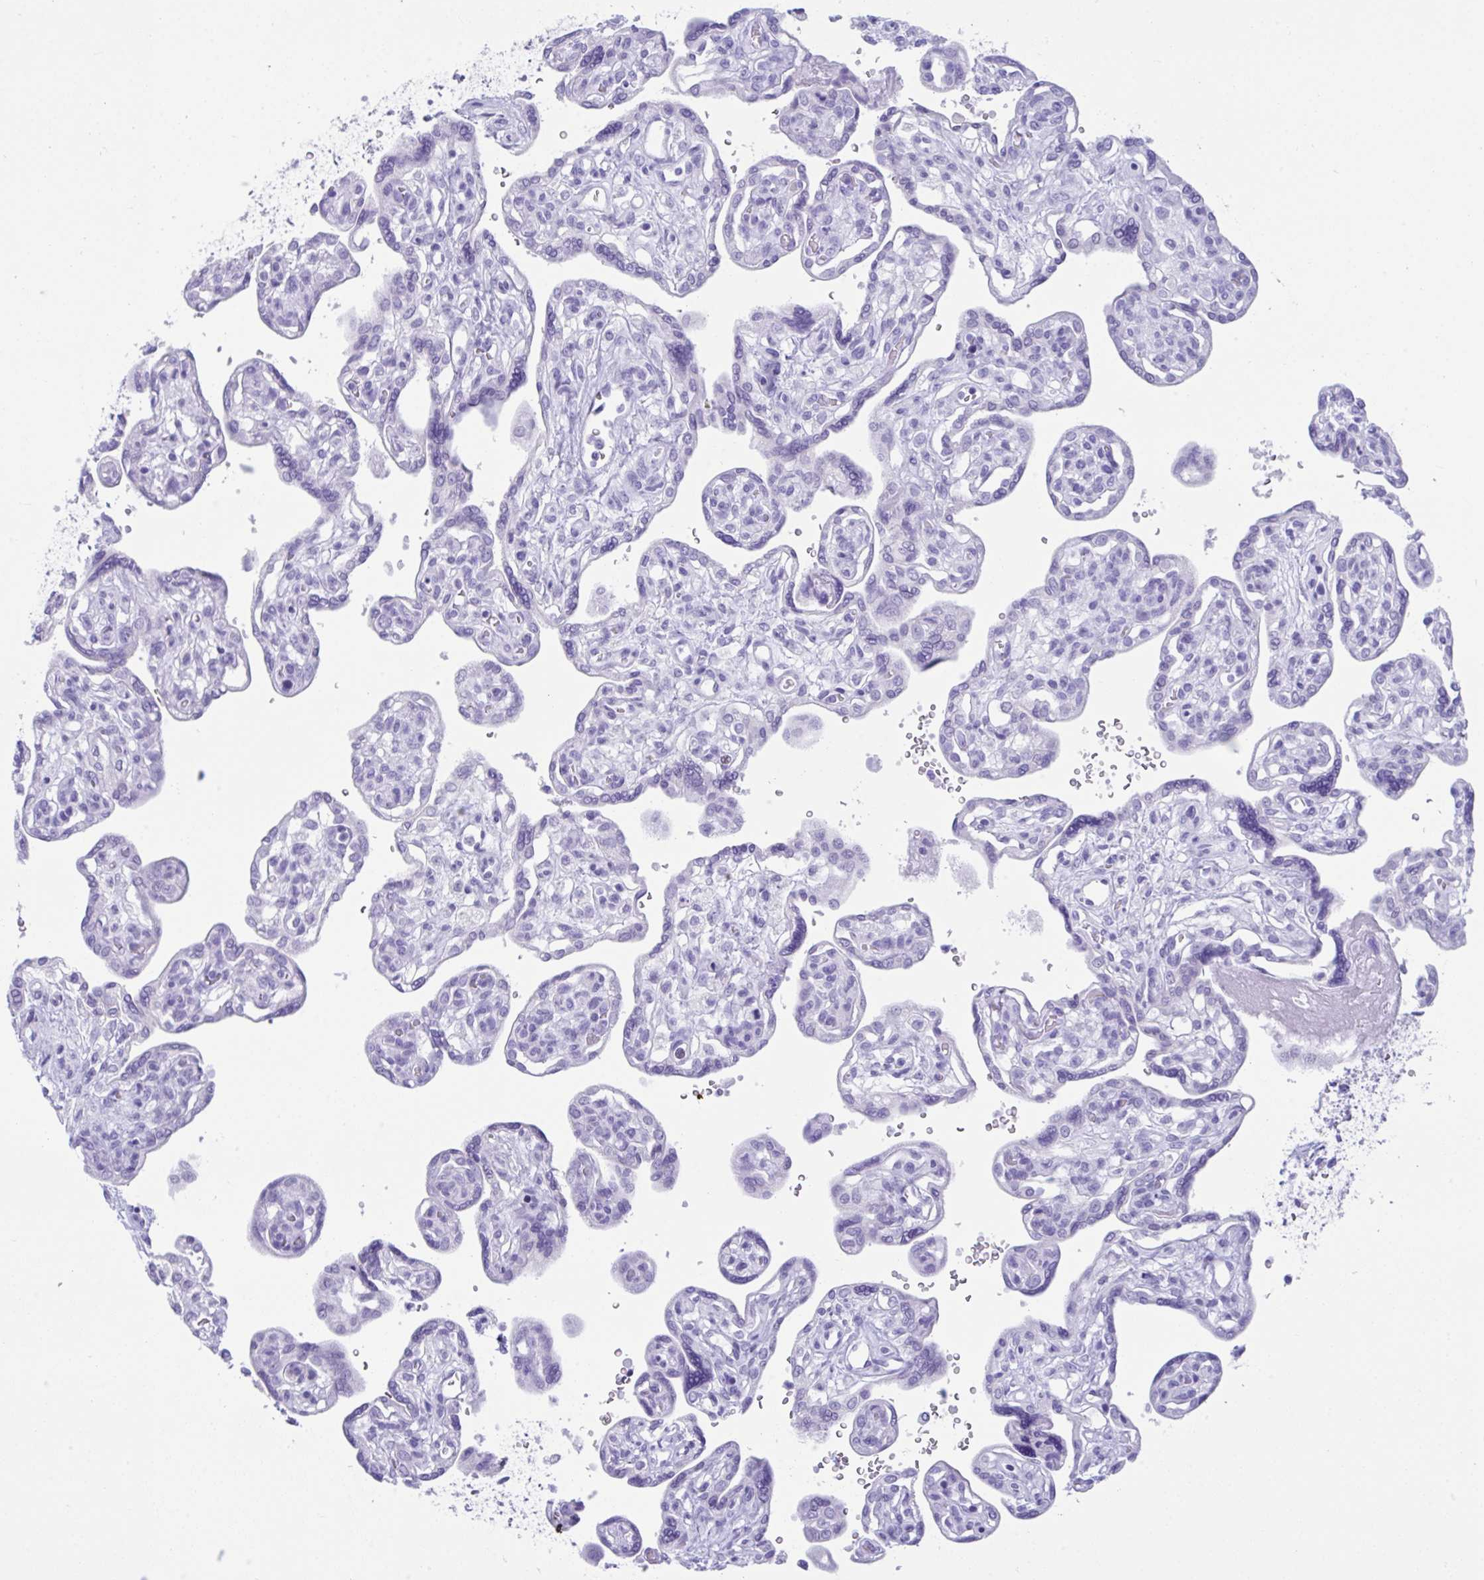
{"staining": {"intensity": "negative", "quantity": "none", "location": "none"}, "tissue": "placenta", "cell_type": "Decidual cells", "image_type": "normal", "snomed": [{"axis": "morphology", "description": "Normal tissue, NOS"}, {"axis": "topography", "description": "Placenta"}], "caption": "Immunohistochemical staining of benign placenta exhibits no significant staining in decidual cells.", "gene": "PSCA", "patient": {"sex": "female", "age": 39}}